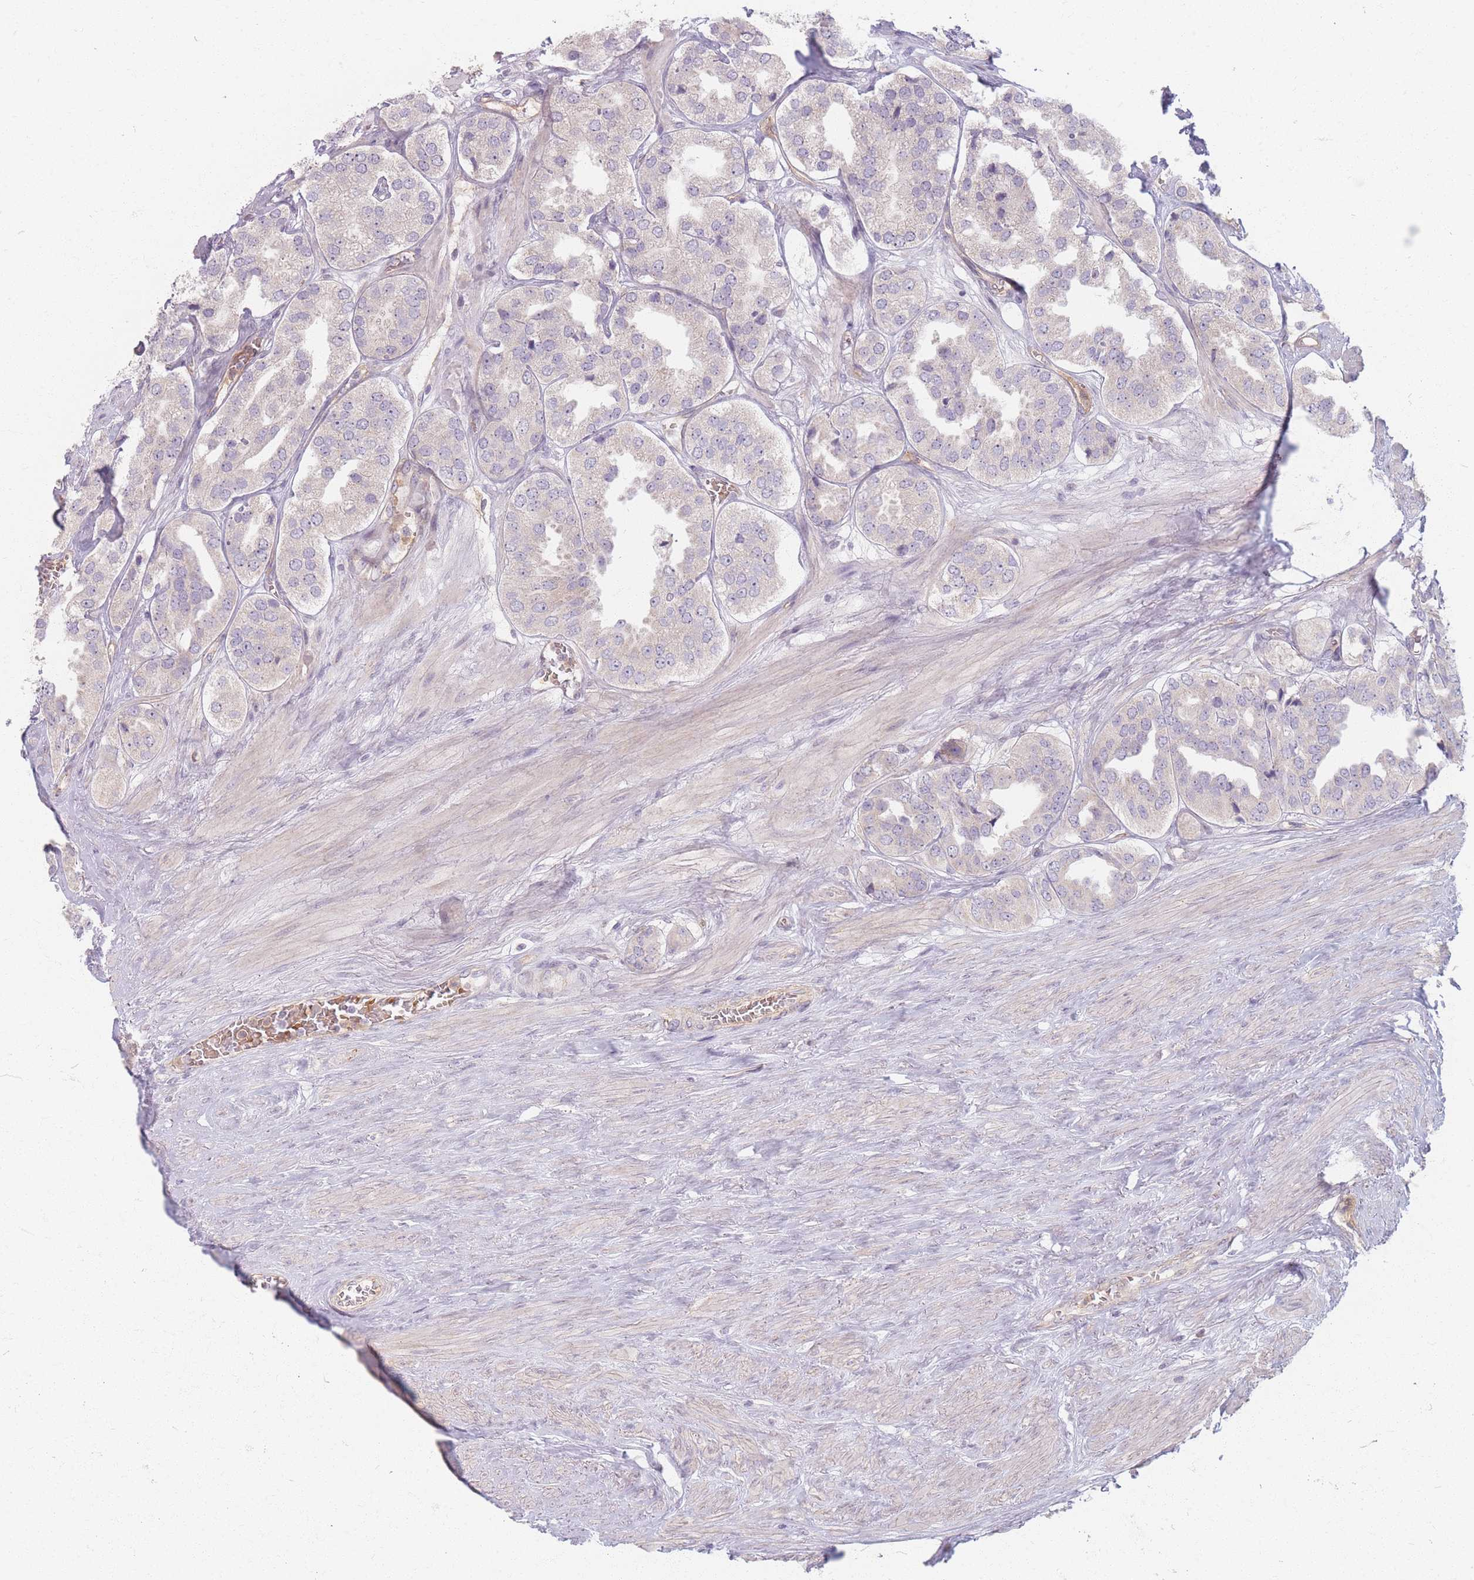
{"staining": {"intensity": "negative", "quantity": "none", "location": "none"}, "tissue": "prostate cancer", "cell_type": "Tumor cells", "image_type": "cancer", "snomed": [{"axis": "morphology", "description": "Adenocarcinoma, High grade"}, {"axis": "topography", "description": "Prostate"}], "caption": "Human prostate high-grade adenocarcinoma stained for a protein using immunohistochemistry shows no expression in tumor cells.", "gene": "CHCHD7", "patient": {"sex": "male", "age": 63}}